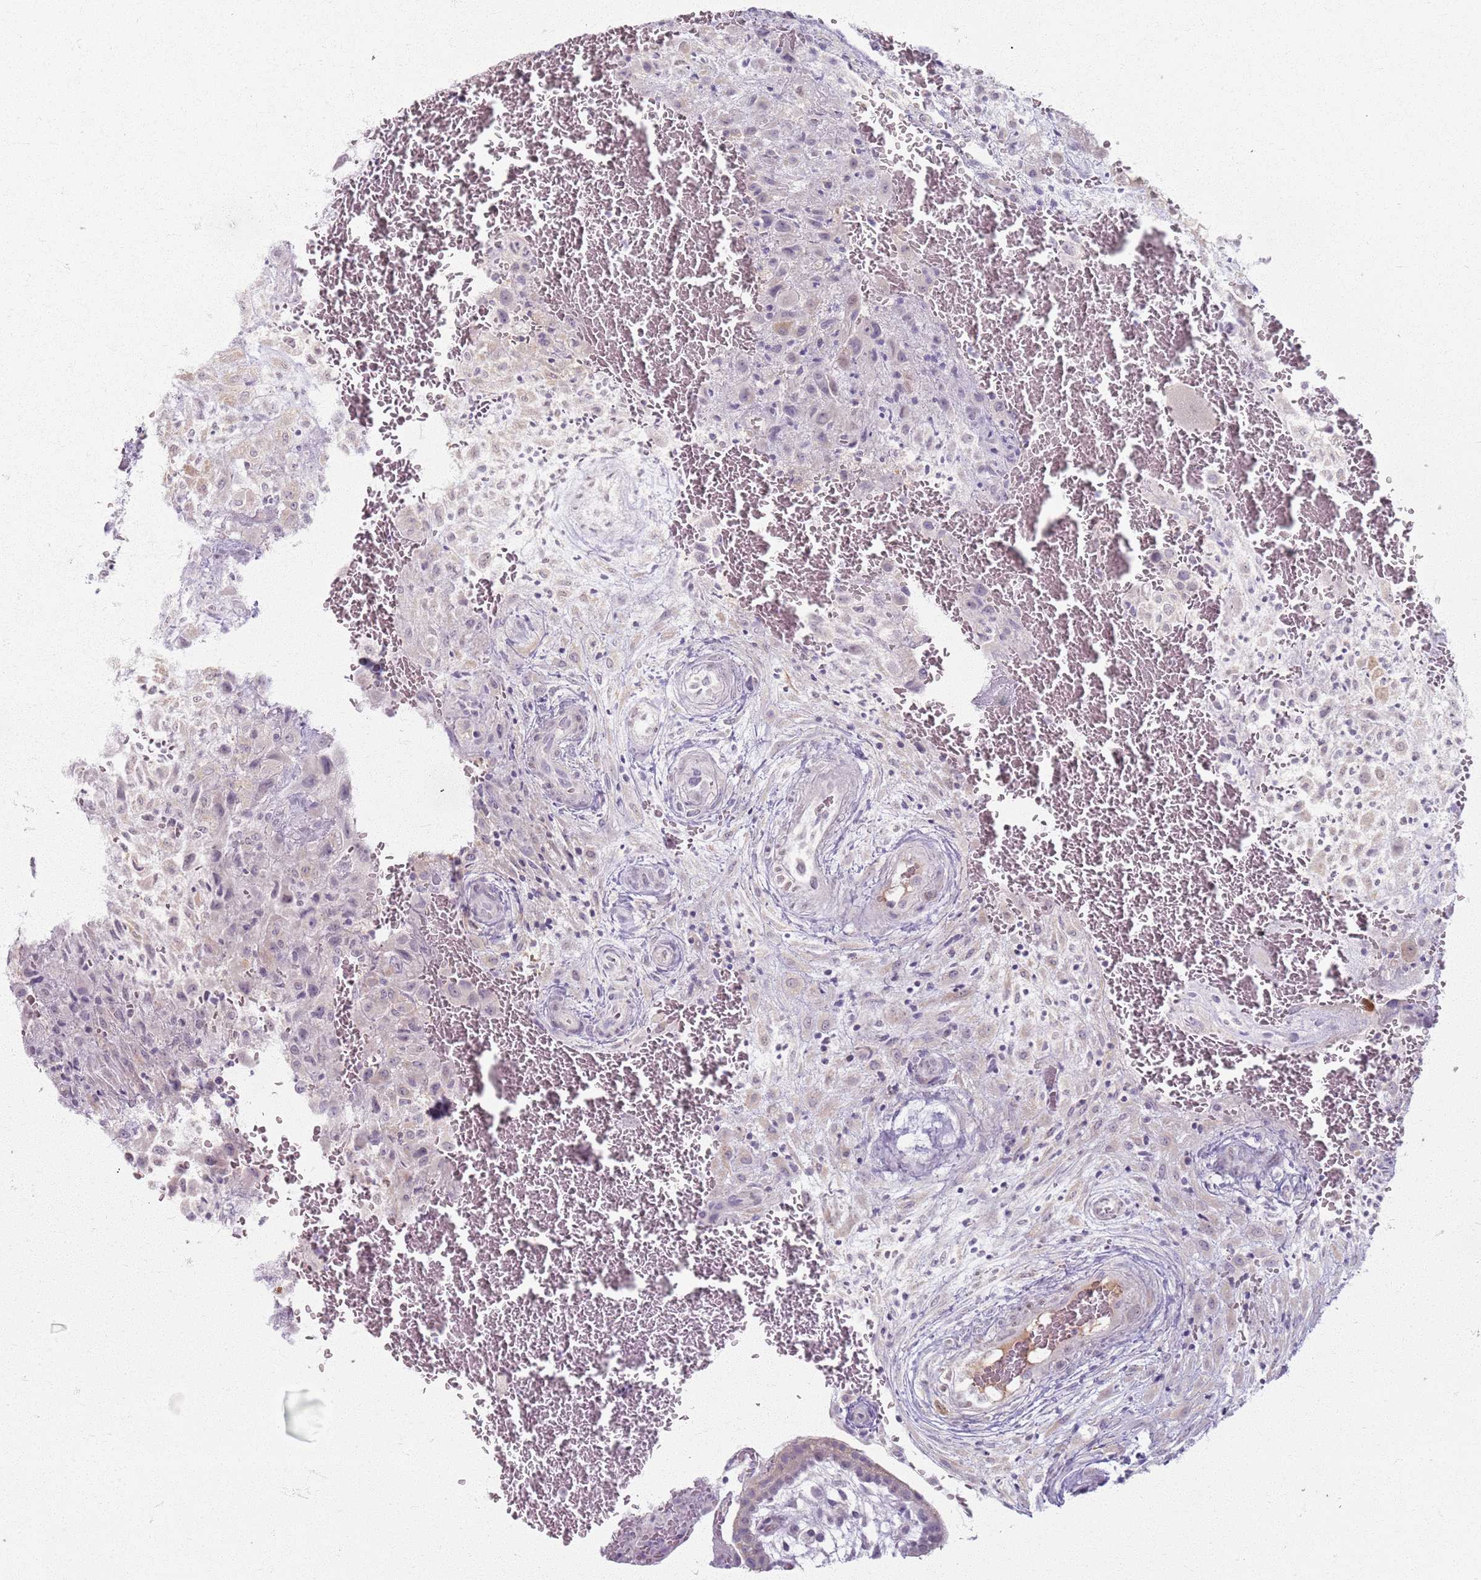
{"staining": {"intensity": "moderate", "quantity": "<25%", "location": "cytoplasmic/membranous"}, "tissue": "placenta", "cell_type": "Decidual cells", "image_type": "normal", "snomed": [{"axis": "morphology", "description": "Normal tissue, NOS"}, {"axis": "topography", "description": "Placenta"}], "caption": "Placenta stained with IHC exhibits moderate cytoplasmic/membranous positivity in approximately <25% of decidual cells. (DAB (3,3'-diaminobenzidine) IHC with brightfield microscopy, high magnification).", "gene": "CRIPT", "patient": {"sex": "female", "age": 35}}